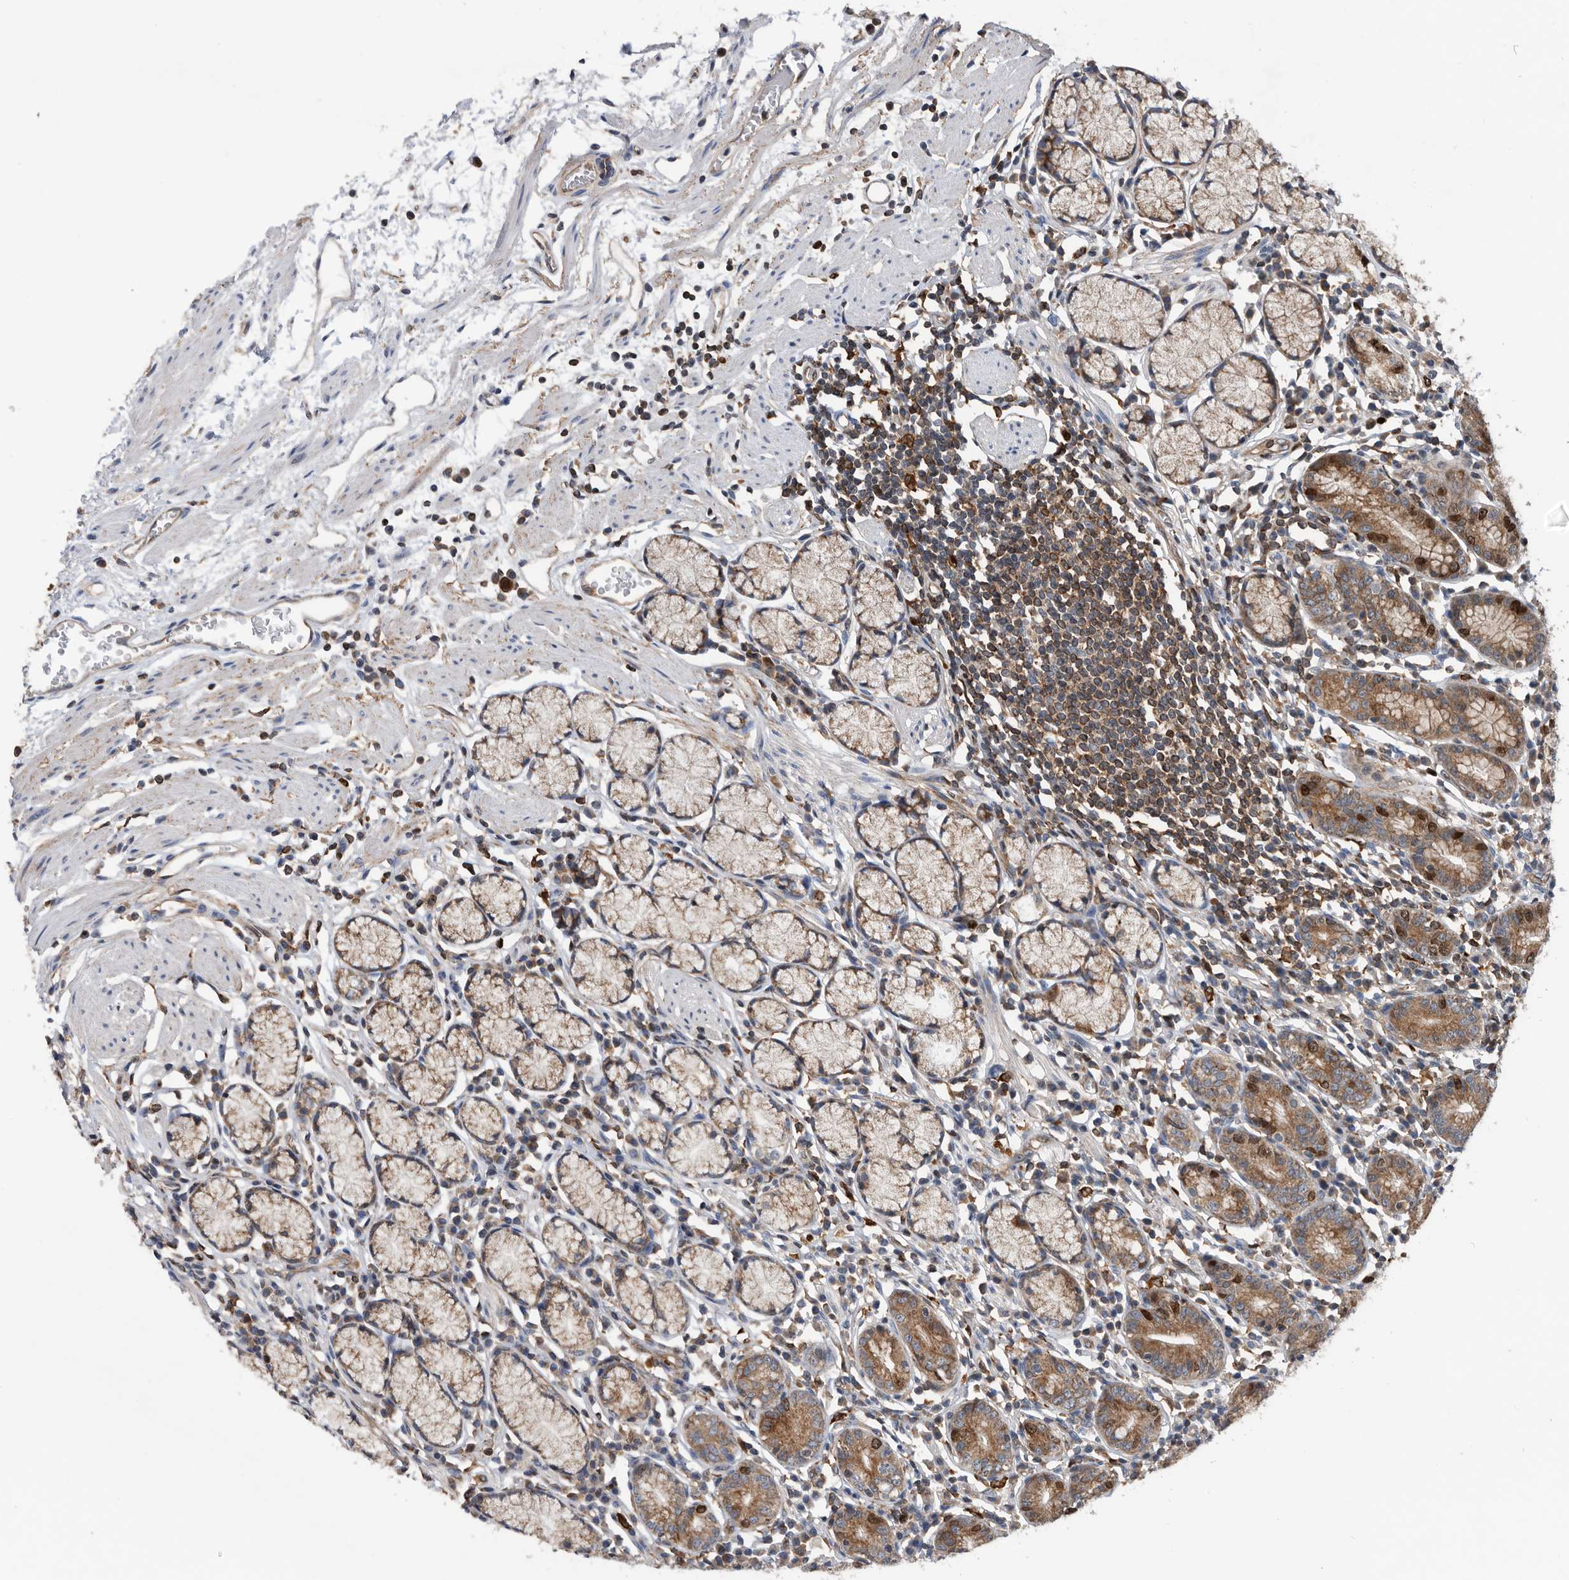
{"staining": {"intensity": "moderate", "quantity": "25%-75%", "location": "cytoplasmic/membranous,nuclear"}, "tissue": "stomach", "cell_type": "Glandular cells", "image_type": "normal", "snomed": [{"axis": "morphology", "description": "Normal tissue, NOS"}, {"axis": "topography", "description": "Stomach"}], "caption": "An image of stomach stained for a protein shows moderate cytoplasmic/membranous,nuclear brown staining in glandular cells. Using DAB (3,3'-diaminobenzidine) (brown) and hematoxylin (blue) stains, captured at high magnification using brightfield microscopy.", "gene": "ATAD2", "patient": {"sex": "male", "age": 55}}